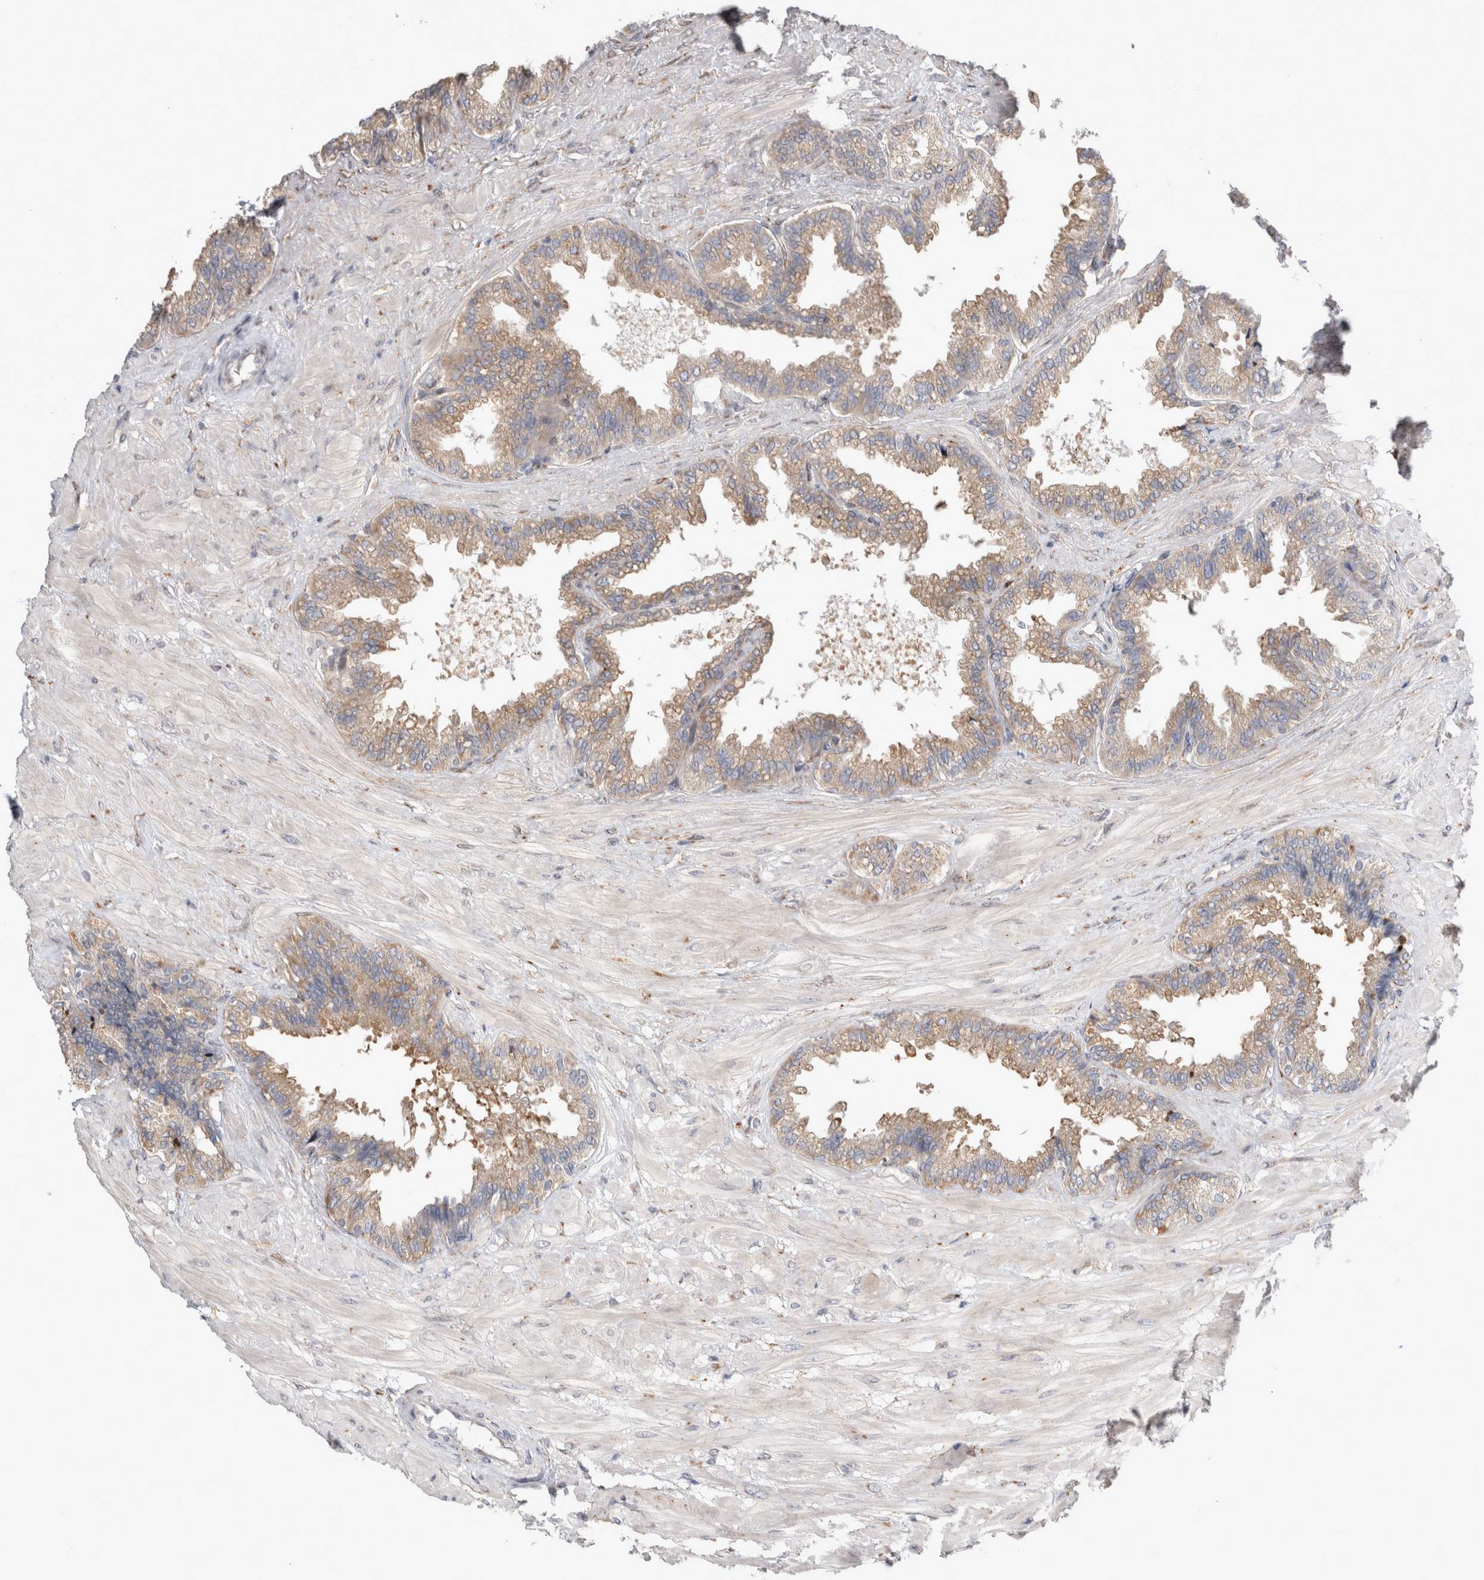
{"staining": {"intensity": "moderate", "quantity": ">75%", "location": "cytoplasmic/membranous"}, "tissue": "seminal vesicle", "cell_type": "Glandular cells", "image_type": "normal", "snomed": [{"axis": "morphology", "description": "Normal tissue, NOS"}, {"axis": "topography", "description": "Seminal veicle"}], "caption": "An image of human seminal vesicle stained for a protein exhibits moderate cytoplasmic/membranous brown staining in glandular cells. (Stains: DAB (3,3'-diaminobenzidine) in brown, nuclei in blue, Microscopy: brightfield microscopy at high magnification).", "gene": "TRMT9B", "patient": {"sex": "male", "age": 46}}